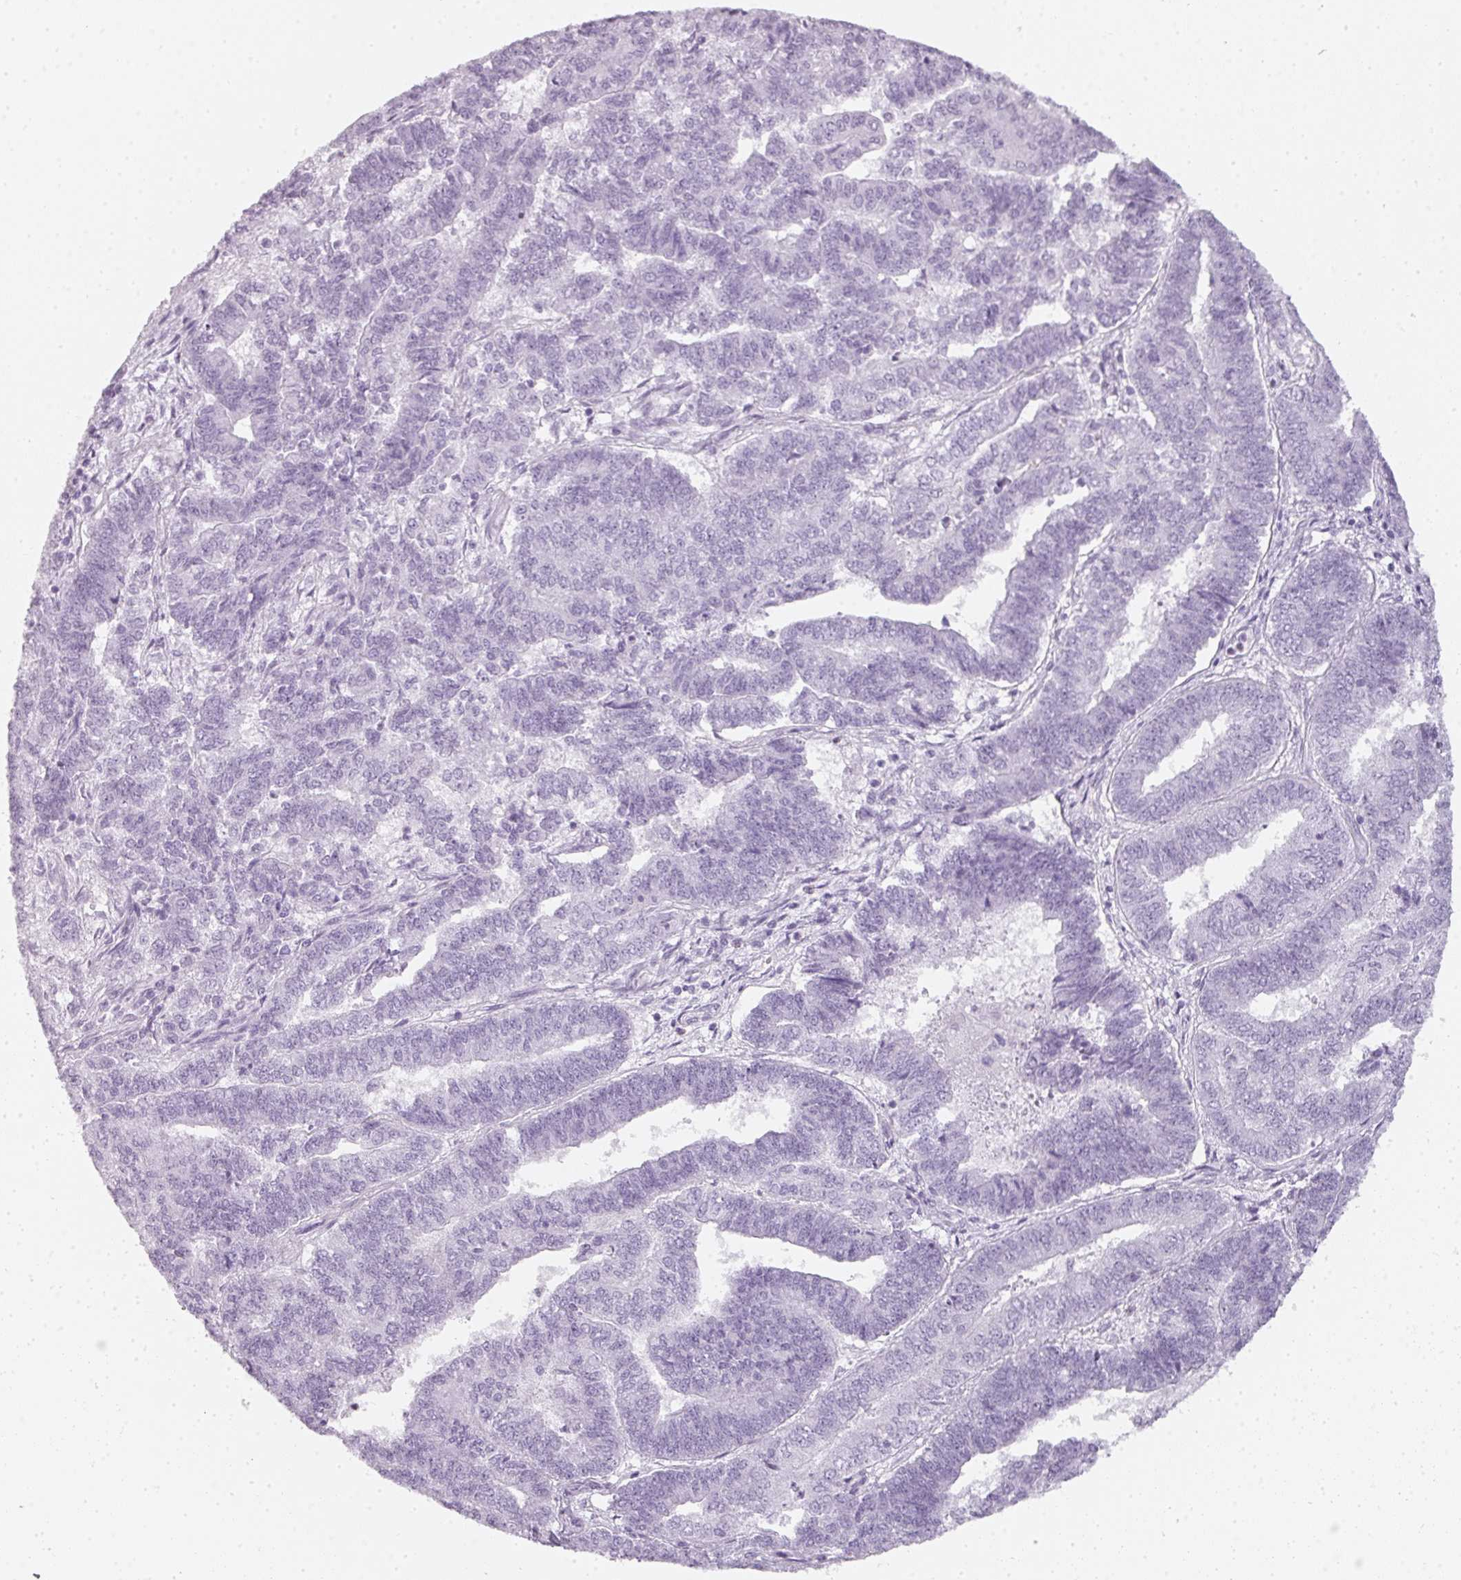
{"staining": {"intensity": "negative", "quantity": "none", "location": "none"}, "tissue": "endometrial cancer", "cell_type": "Tumor cells", "image_type": "cancer", "snomed": [{"axis": "morphology", "description": "Adenocarcinoma, NOS"}, {"axis": "topography", "description": "Endometrium"}], "caption": "A histopathology image of endometrial adenocarcinoma stained for a protein displays no brown staining in tumor cells.", "gene": "TMEM42", "patient": {"sex": "female", "age": 72}}